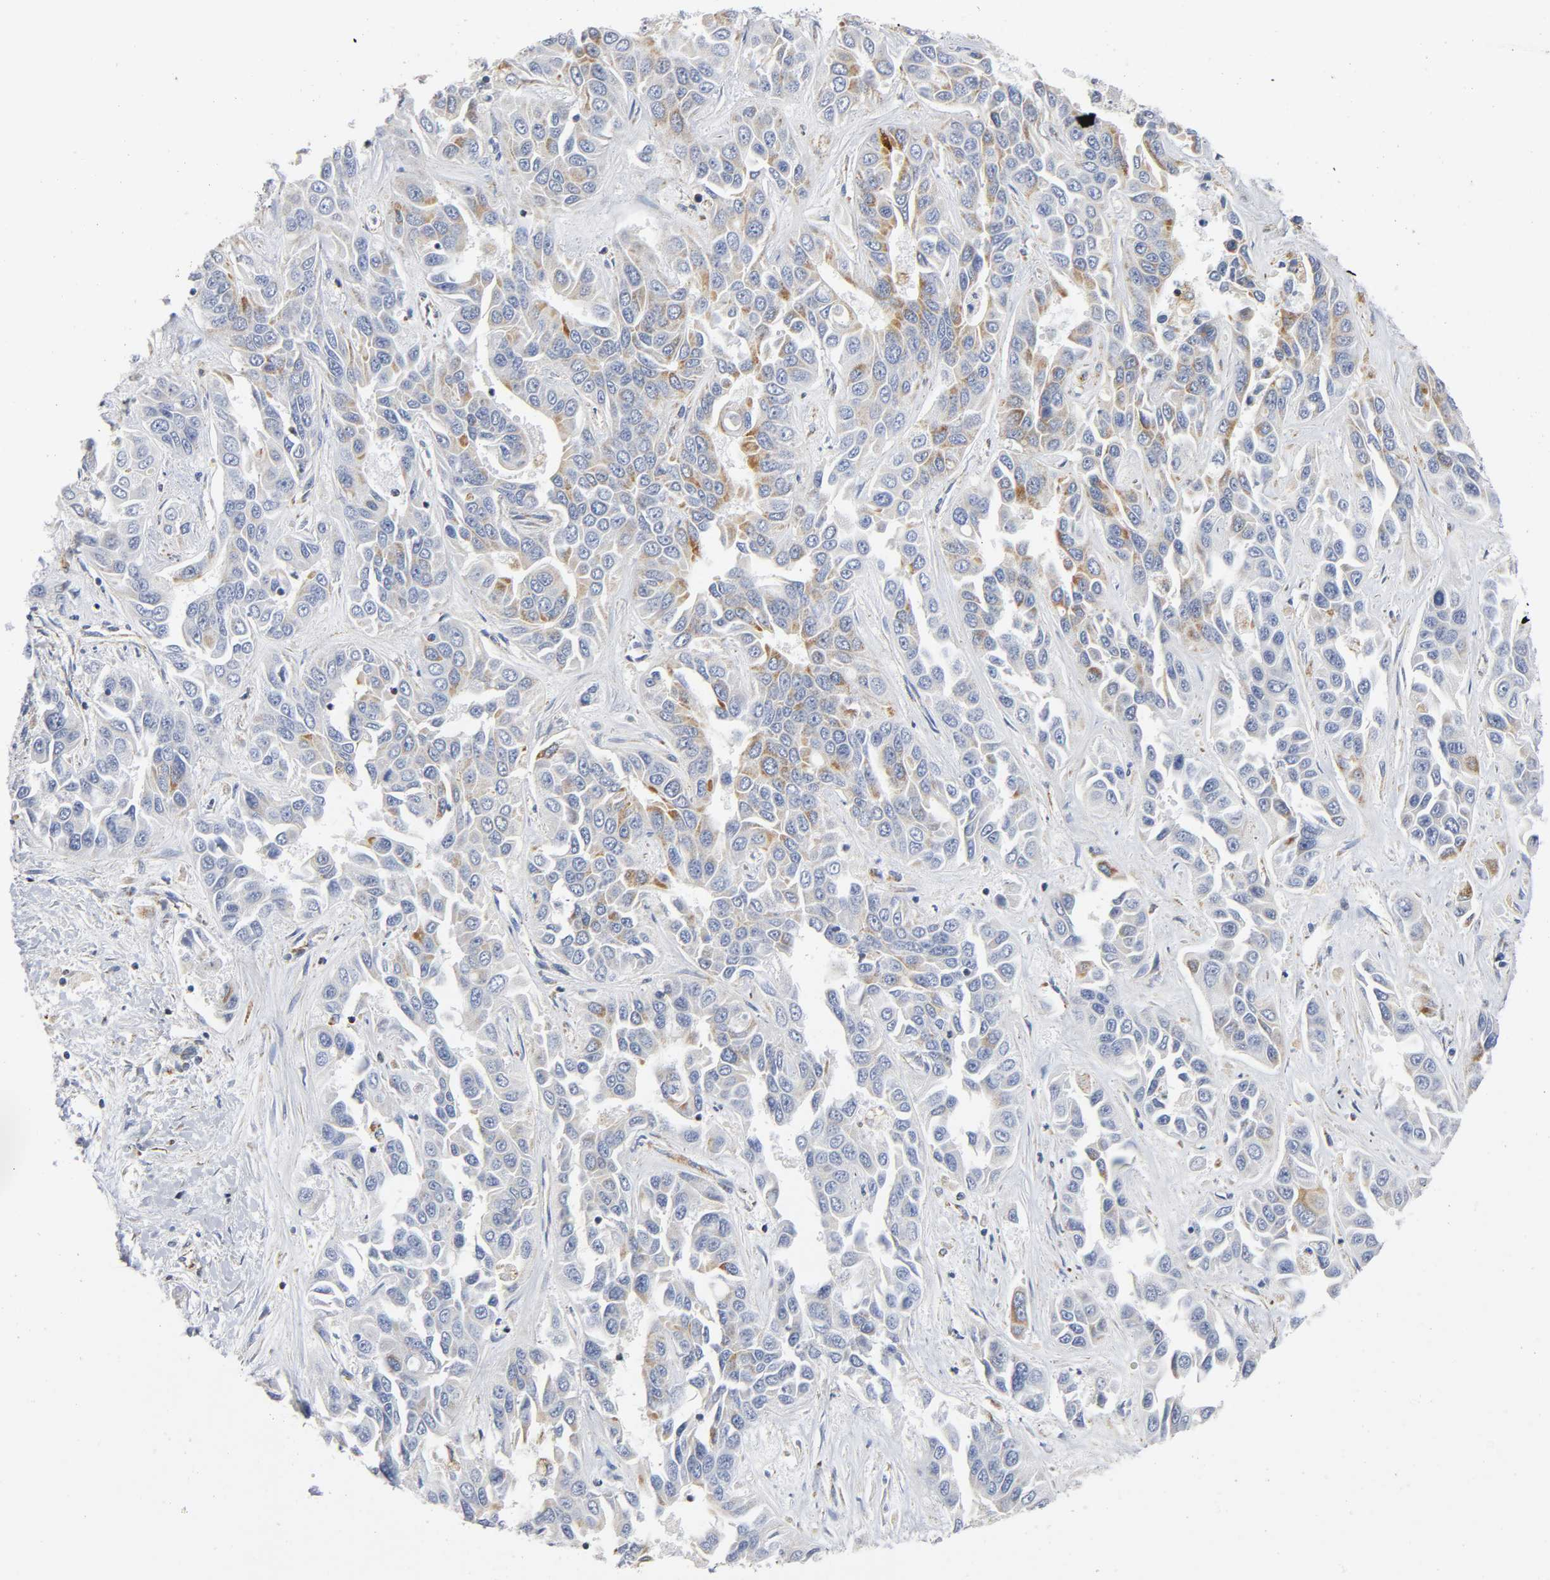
{"staining": {"intensity": "moderate", "quantity": "<25%", "location": "cytoplasmic/membranous"}, "tissue": "liver cancer", "cell_type": "Tumor cells", "image_type": "cancer", "snomed": [{"axis": "morphology", "description": "Cholangiocarcinoma"}, {"axis": "topography", "description": "Liver"}], "caption": "Human liver cancer stained with a brown dye shows moderate cytoplasmic/membranous positive staining in approximately <25% of tumor cells.", "gene": "BAK1", "patient": {"sex": "male", "age": 58}}